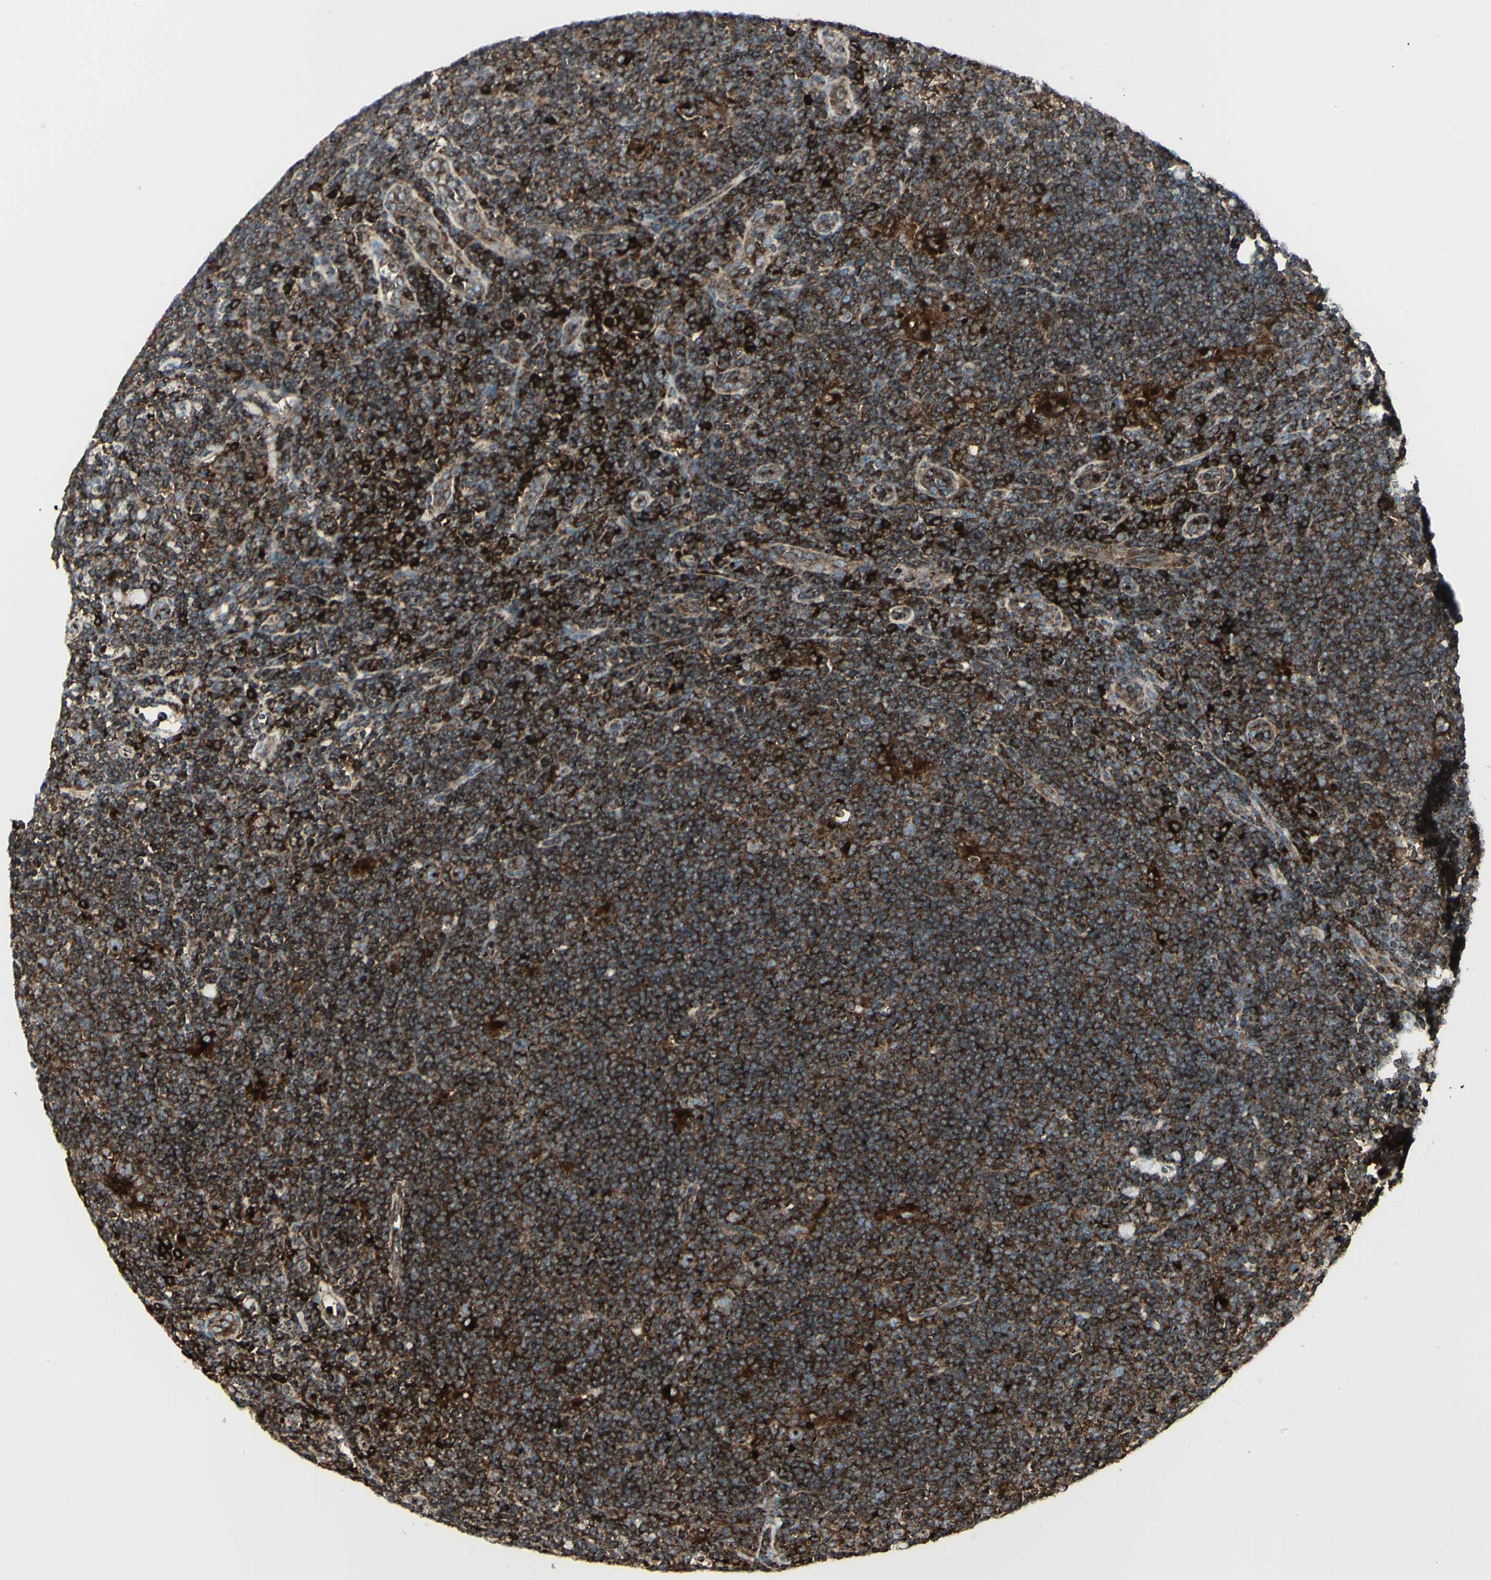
{"staining": {"intensity": "strong", "quantity": ">75%", "location": "cytoplasmic/membranous"}, "tissue": "lymphoma", "cell_type": "Tumor cells", "image_type": "cancer", "snomed": [{"axis": "morphology", "description": "Hodgkin's disease, NOS"}, {"axis": "topography", "description": "Lymph node"}], "caption": "Tumor cells reveal high levels of strong cytoplasmic/membranous positivity in approximately >75% of cells in human lymphoma.", "gene": "NAPA", "patient": {"sex": "female", "age": 57}}